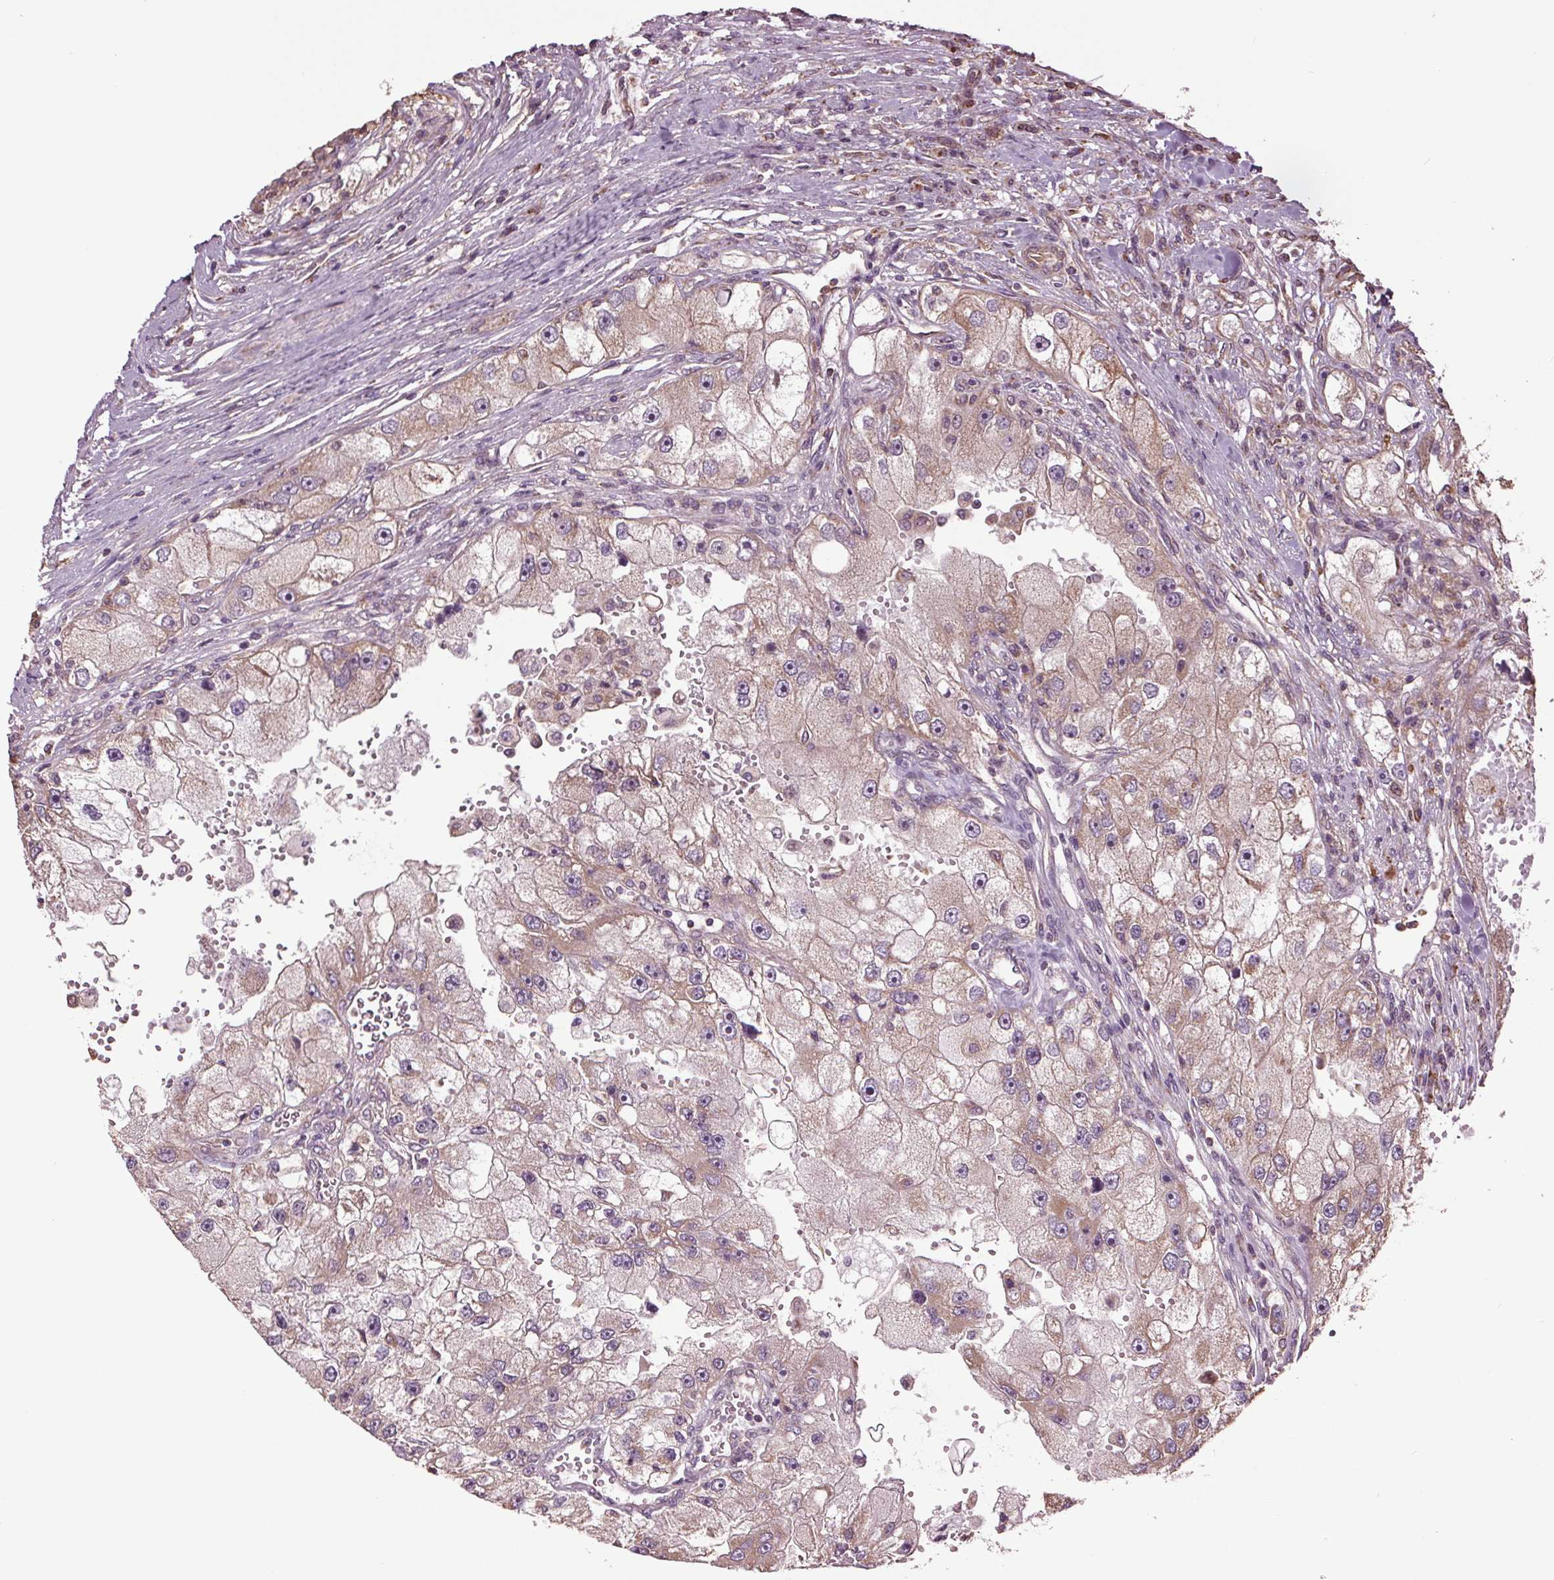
{"staining": {"intensity": "weak", "quantity": "<25%", "location": "cytoplasmic/membranous"}, "tissue": "renal cancer", "cell_type": "Tumor cells", "image_type": "cancer", "snomed": [{"axis": "morphology", "description": "Adenocarcinoma, NOS"}, {"axis": "topography", "description": "Kidney"}], "caption": "The histopathology image reveals no significant positivity in tumor cells of renal adenocarcinoma. Brightfield microscopy of immunohistochemistry stained with DAB (brown) and hematoxylin (blue), captured at high magnification.", "gene": "RNPEP", "patient": {"sex": "male", "age": 63}}